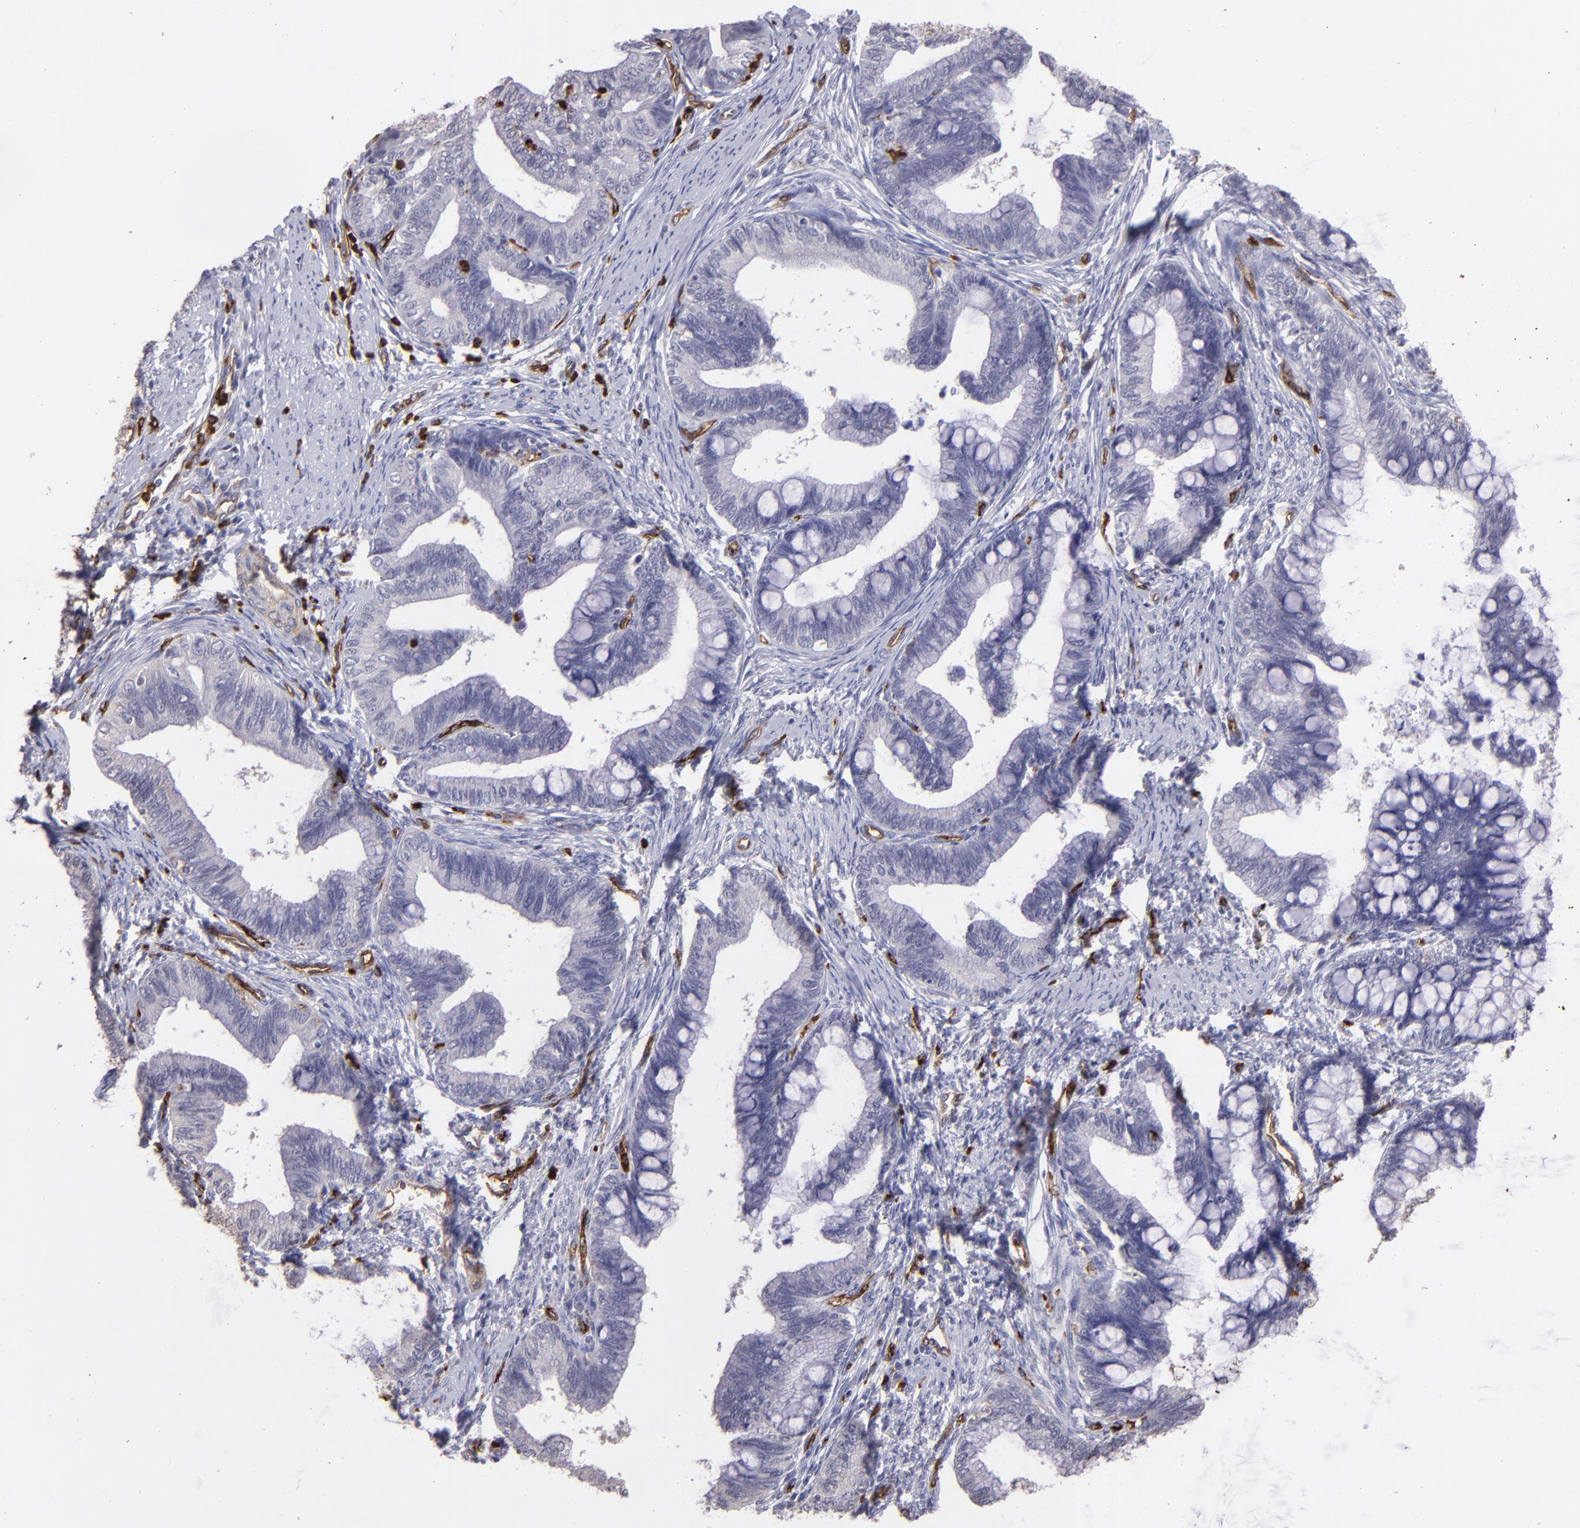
{"staining": {"intensity": "negative", "quantity": "none", "location": "none"}, "tissue": "cervical cancer", "cell_type": "Tumor cells", "image_type": "cancer", "snomed": [{"axis": "morphology", "description": "Adenocarcinoma, NOS"}, {"axis": "topography", "description": "Cervix"}], "caption": "A histopathology image of human cervical cancer (adenocarcinoma) is negative for staining in tumor cells.", "gene": "DYSF", "patient": {"sex": "female", "age": 36}}